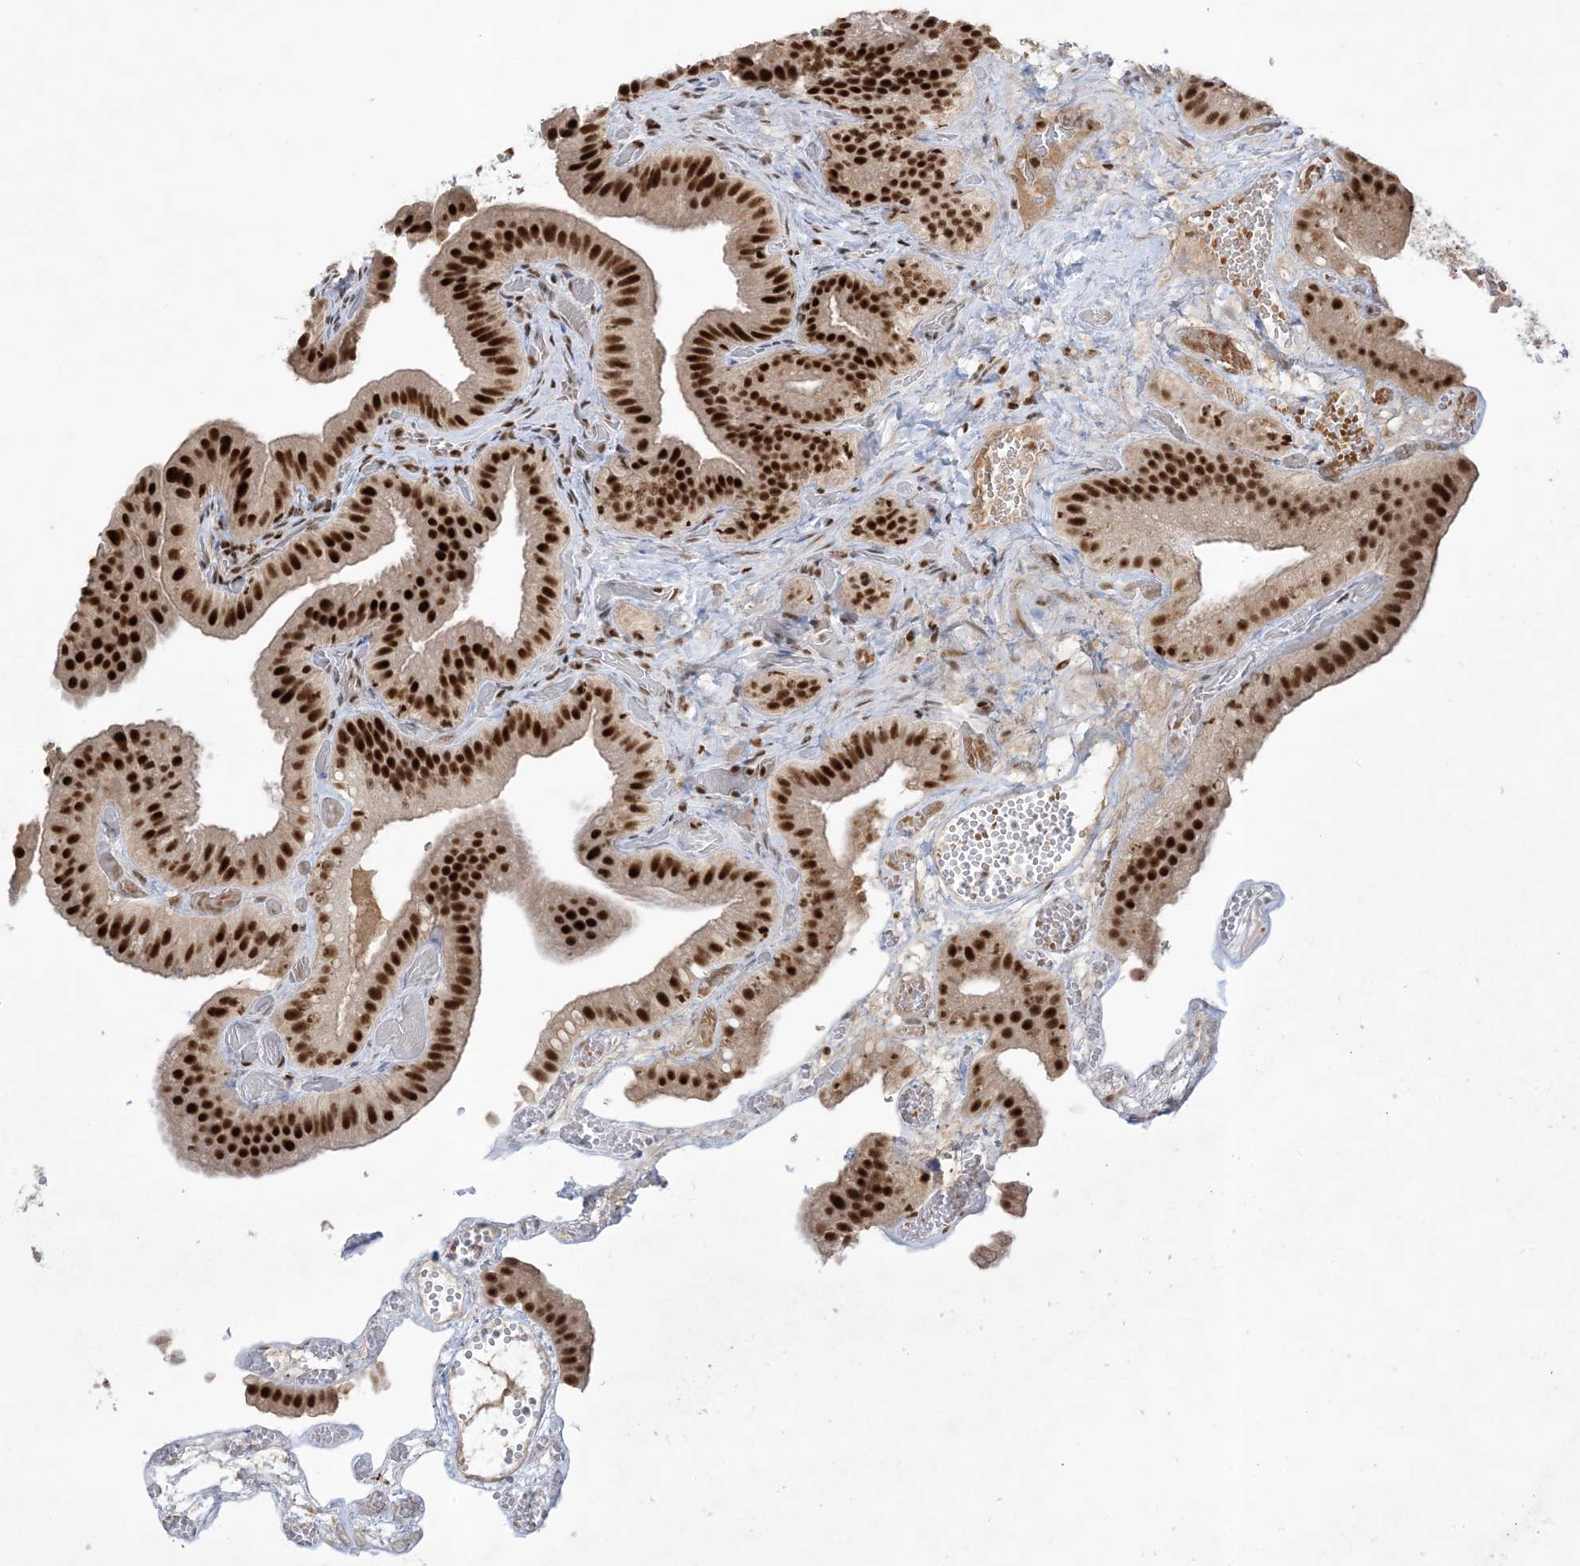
{"staining": {"intensity": "strong", "quantity": ">75%", "location": "nuclear"}, "tissue": "gallbladder", "cell_type": "Glandular cells", "image_type": "normal", "snomed": [{"axis": "morphology", "description": "Normal tissue, NOS"}, {"axis": "topography", "description": "Gallbladder"}], "caption": "The image displays staining of normal gallbladder, revealing strong nuclear protein expression (brown color) within glandular cells.", "gene": "PPIL2", "patient": {"sex": "female", "age": 64}}